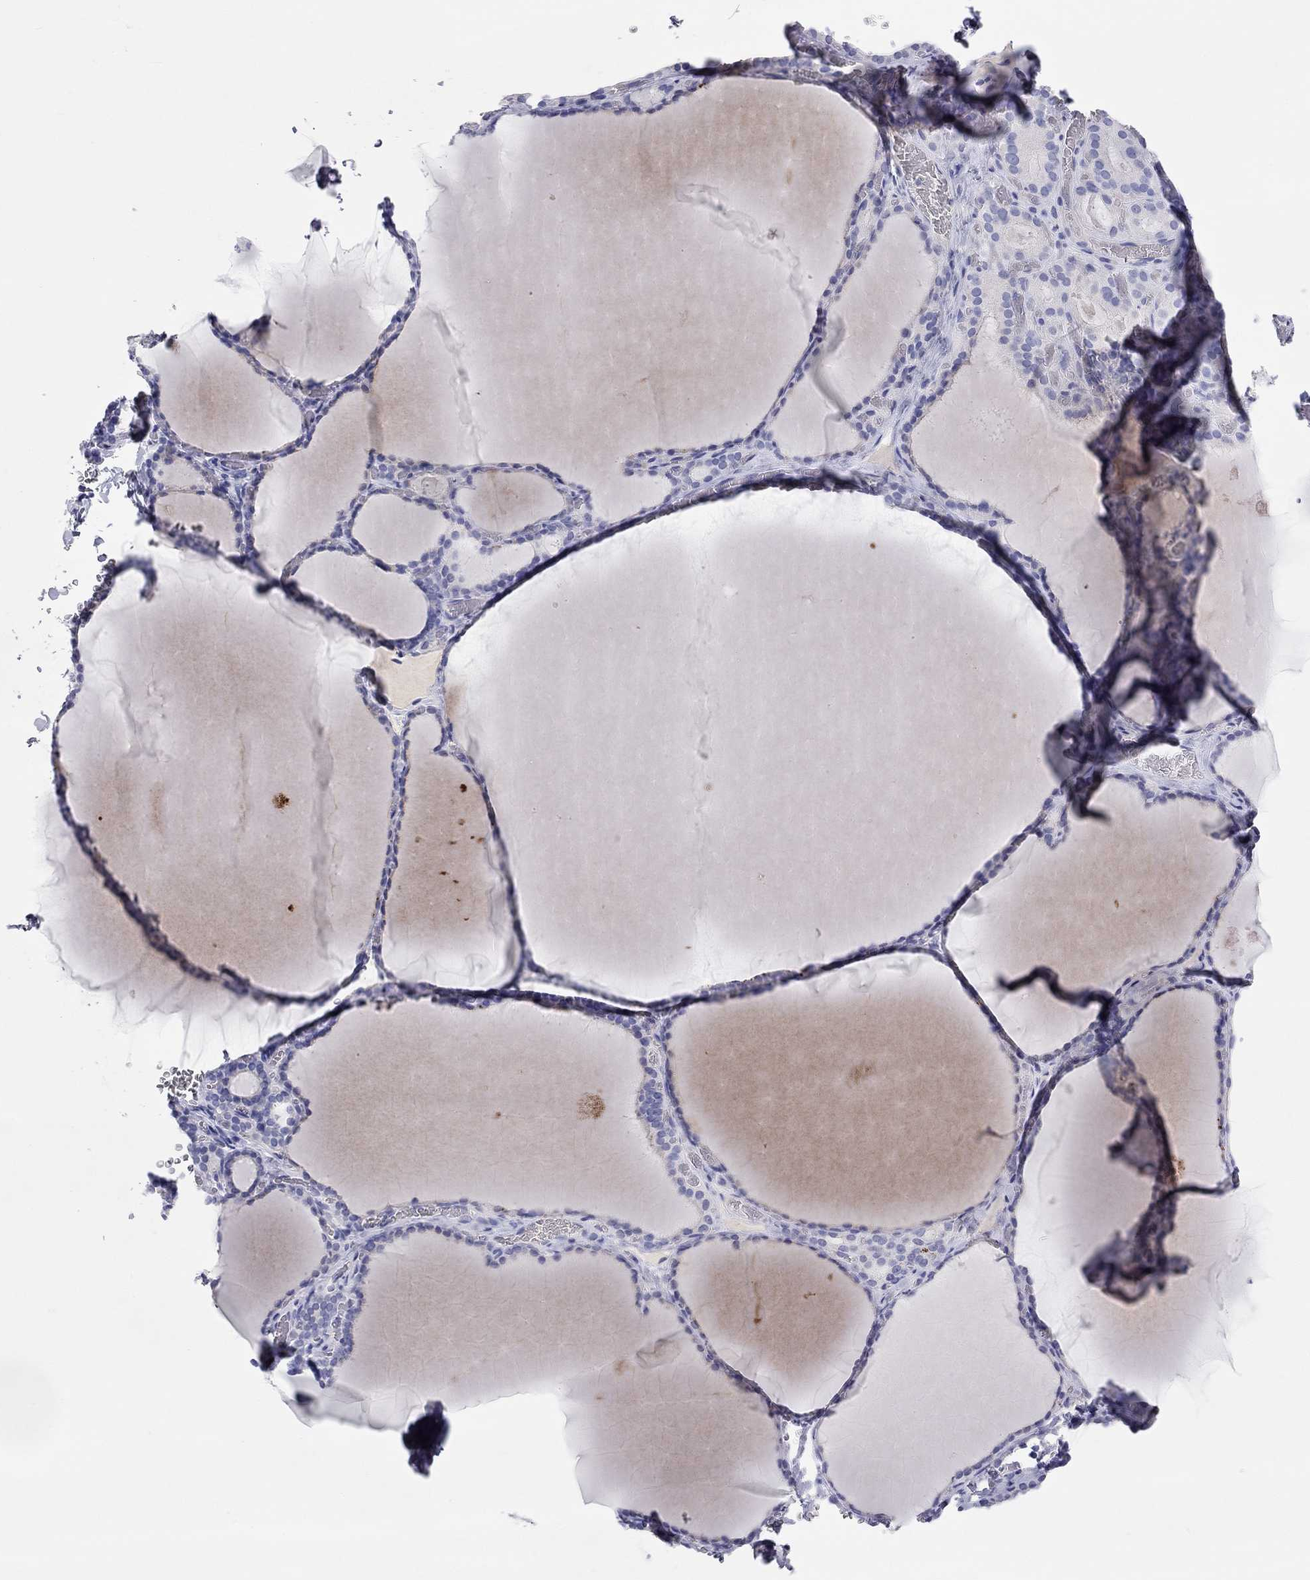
{"staining": {"intensity": "negative", "quantity": "none", "location": "none"}, "tissue": "thyroid gland", "cell_type": "Glandular cells", "image_type": "normal", "snomed": [{"axis": "morphology", "description": "Normal tissue, NOS"}, {"axis": "morphology", "description": "Hyperplasia, NOS"}, {"axis": "topography", "description": "Thyroid gland"}], "caption": "Thyroid gland stained for a protein using immunohistochemistry shows no positivity glandular cells.", "gene": "ST7L", "patient": {"sex": "female", "age": 27}}